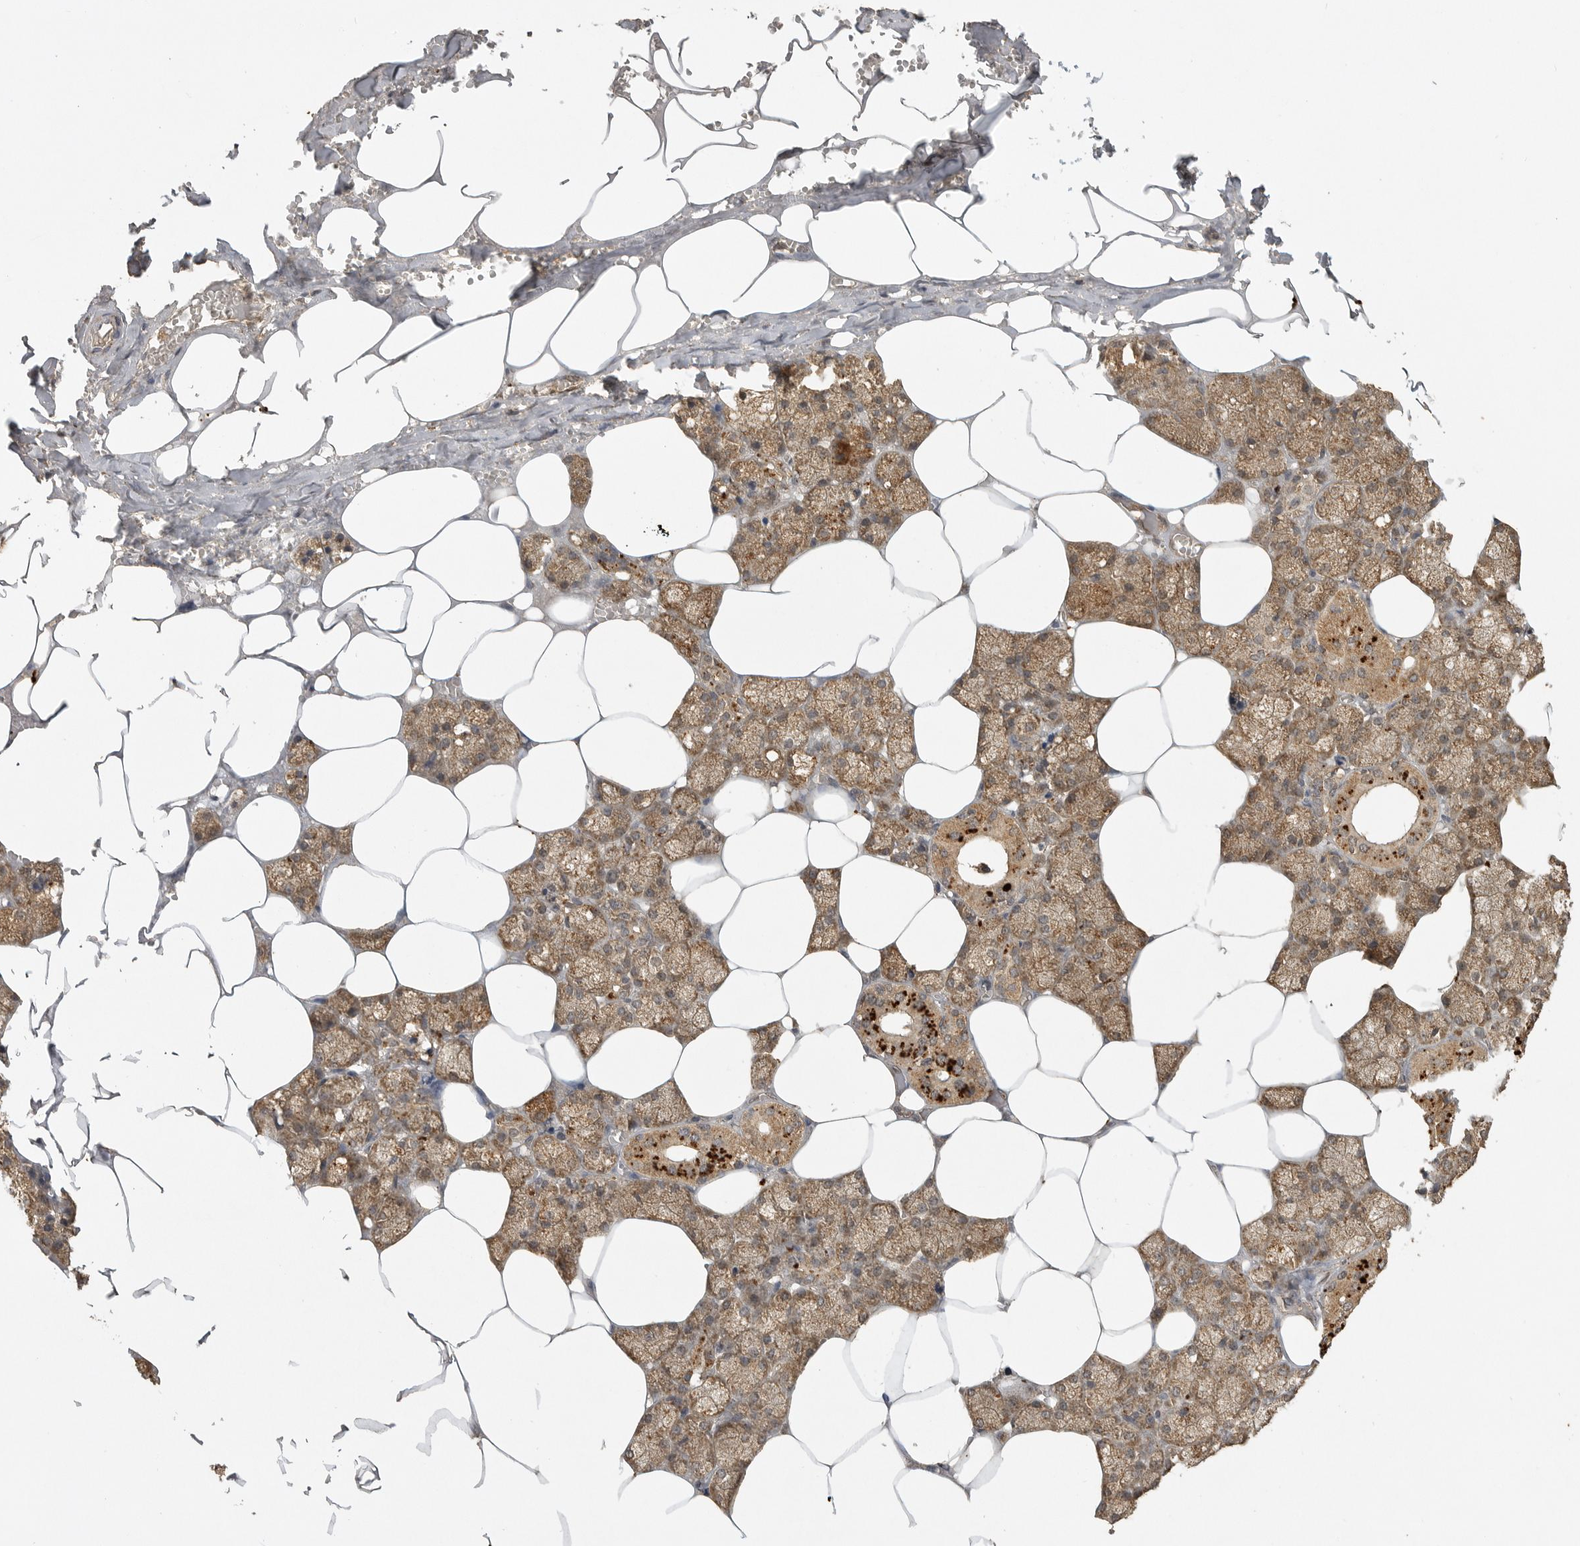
{"staining": {"intensity": "moderate", "quantity": ">75%", "location": "cytoplasmic/membranous"}, "tissue": "salivary gland", "cell_type": "Glandular cells", "image_type": "normal", "snomed": [{"axis": "morphology", "description": "Normal tissue, NOS"}, {"axis": "topography", "description": "Salivary gland"}], "caption": "Salivary gland stained with a brown dye shows moderate cytoplasmic/membranous positive expression in approximately >75% of glandular cells.", "gene": "ICOSLG", "patient": {"sex": "male", "age": 62}}